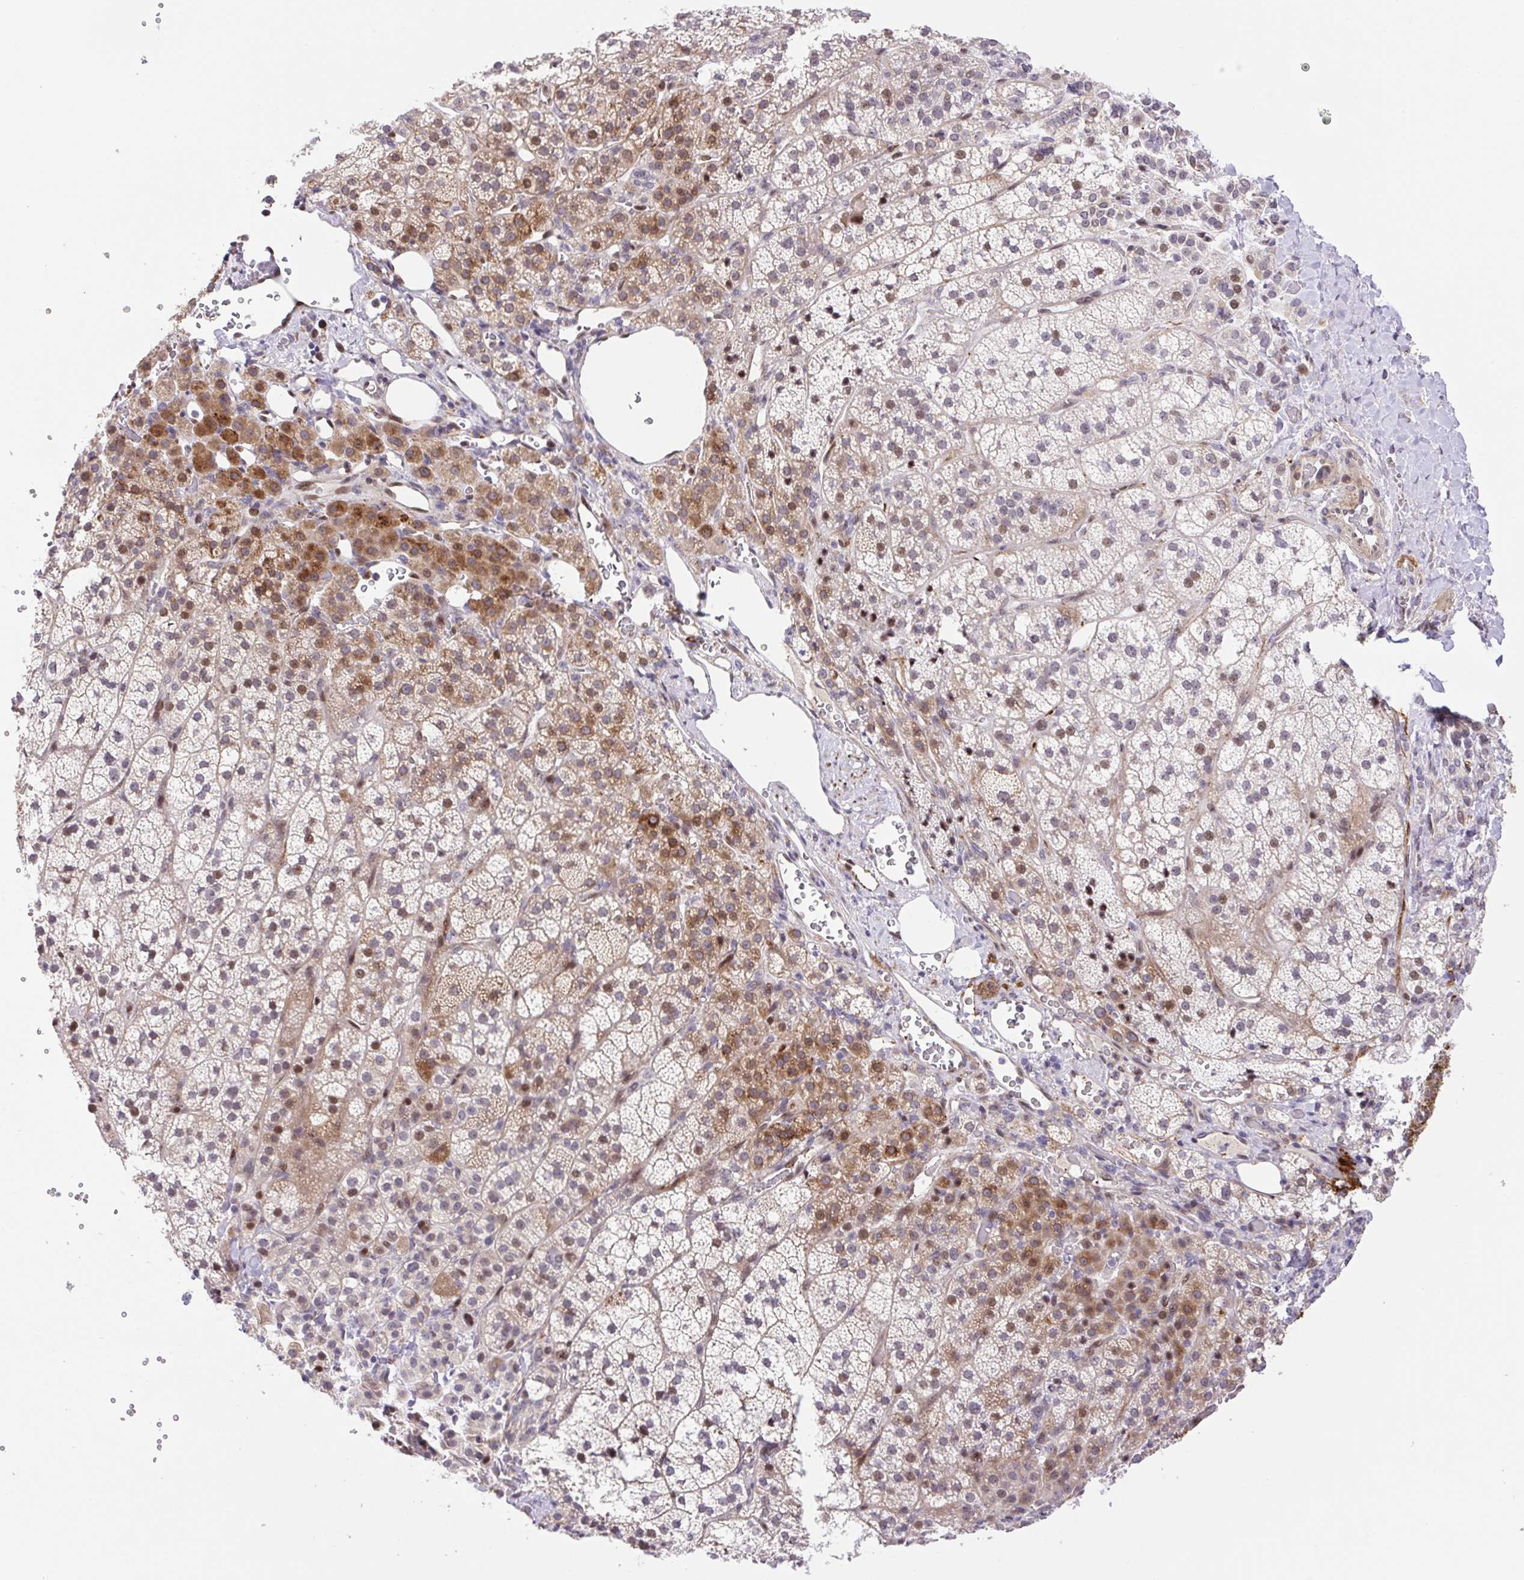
{"staining": {"intensity": "moderate", "quantity": "25%-75%", "location": "cytoplasmic/membranous,nuclear"}, "tissue": "adrenal gland", "cell_type": "Glandular cells", "image_type": "normal", "snomed": [{"axis": "morphology", "description": "Normal tissue, NOS"}, {"axis": "topography", "description": "Adrenal gland"}], "caption": "This image demonstrates immunohistochemistry (IHC) staining of benign human adrenal gland, with medium moderate cytoplasmic/membranous,nuclear positivity in about 25%-75% of glandular cells.", "gene": "ERG", "patient": {"sex": "female", "age": 60}}